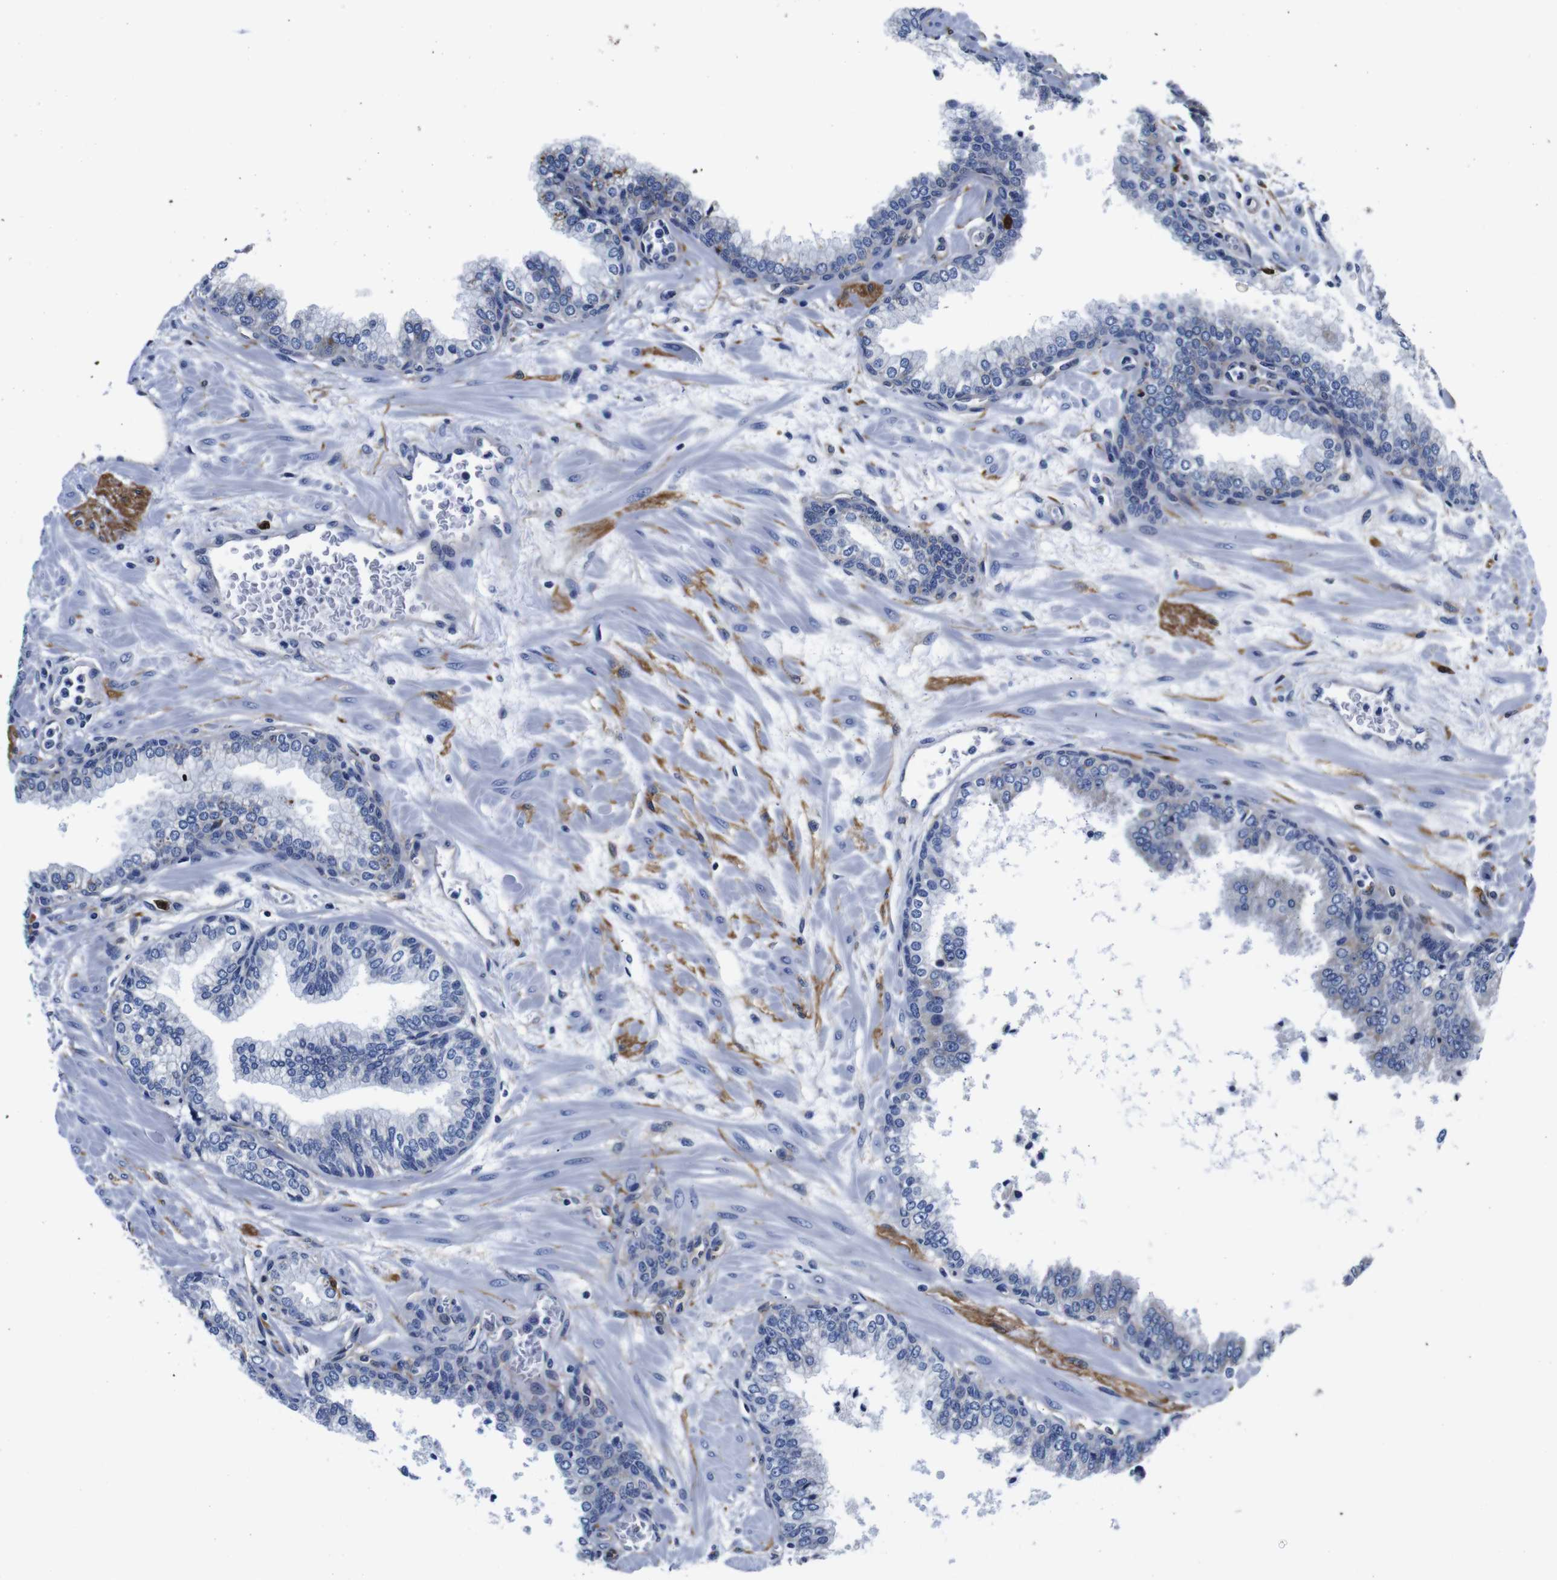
{"staining": {"intensity": "negative", "quantity": "none", "location": "none"}, "tissue": "prostate", "cell_type": "Glandular cells", "image_type": "normal", "snomed": [{"axis": "morphology", "description": "Normal tissue, NOS"}, {"axis": "morphology", "description": "Urothelial carcinoma, Low grade"}, {"axis": "topography", "description": "Urinary bladder"}, {"axis": "topography", "description": "Prostate"}], "caption": "The immunohistochemistry (IHC) image has no significant expression in glandular cells of prostate.", "gene": "GIMAP2", "patient": {"sex": "male", "age": 60}}